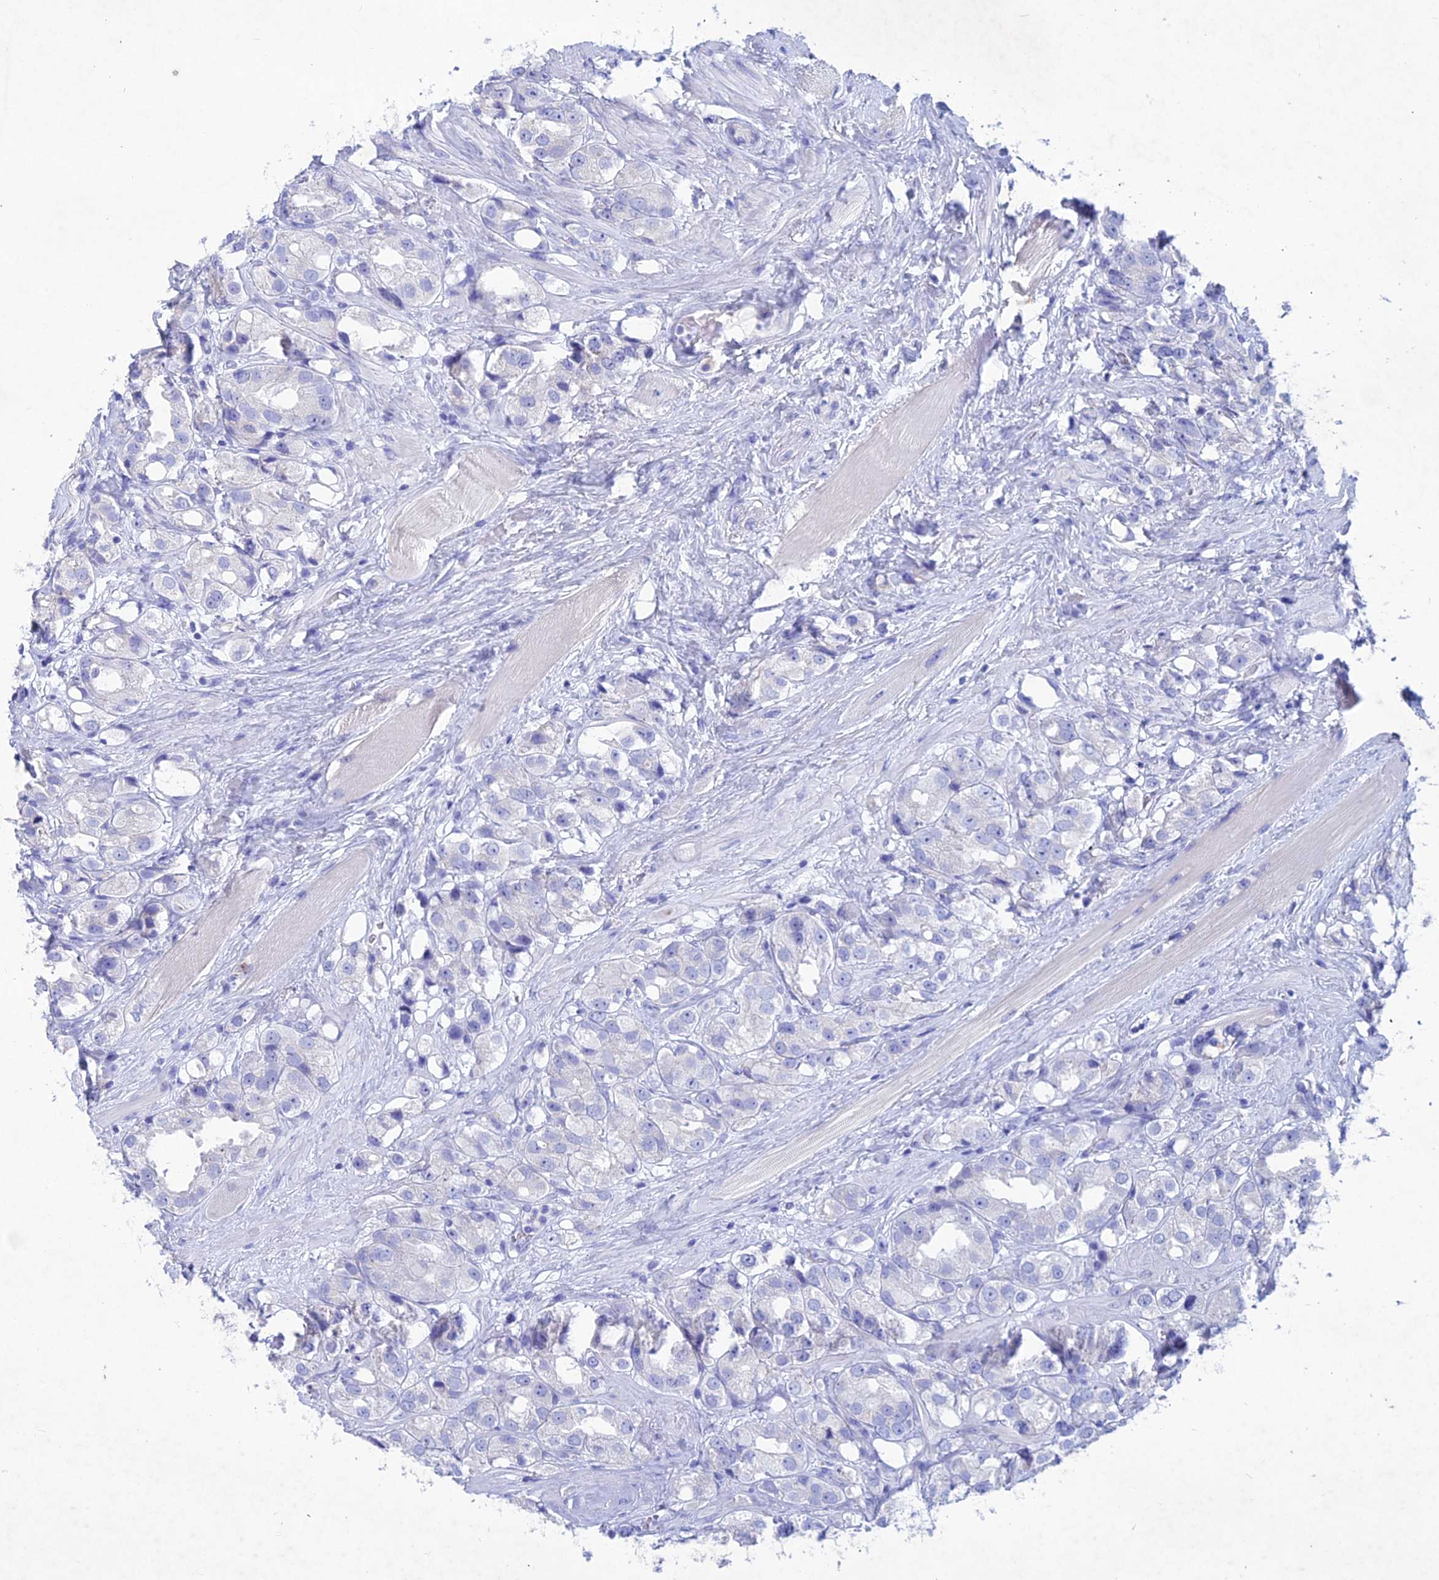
{"staining": {"intensity": "negative", "quantity": "none", "location": "none"}, "tissue": "prostate cancer", "cell_type": "Tumor cells", "image_type": "cancer", "snomed": [{"axis": "morphology", "description": "Adenocarcinoma, NOS"}, {"axis": "topography", "description": "Prostate"}], "caption": "This histopathology image is of prostate adenocarcinoma stained with immunohistochemistry to label a protein in brown with the nuclei are counter-stained blue. There is no expression in tumor cells.", "gene": "BTBD19", "patient": {"sex": "male", "age": 79}}